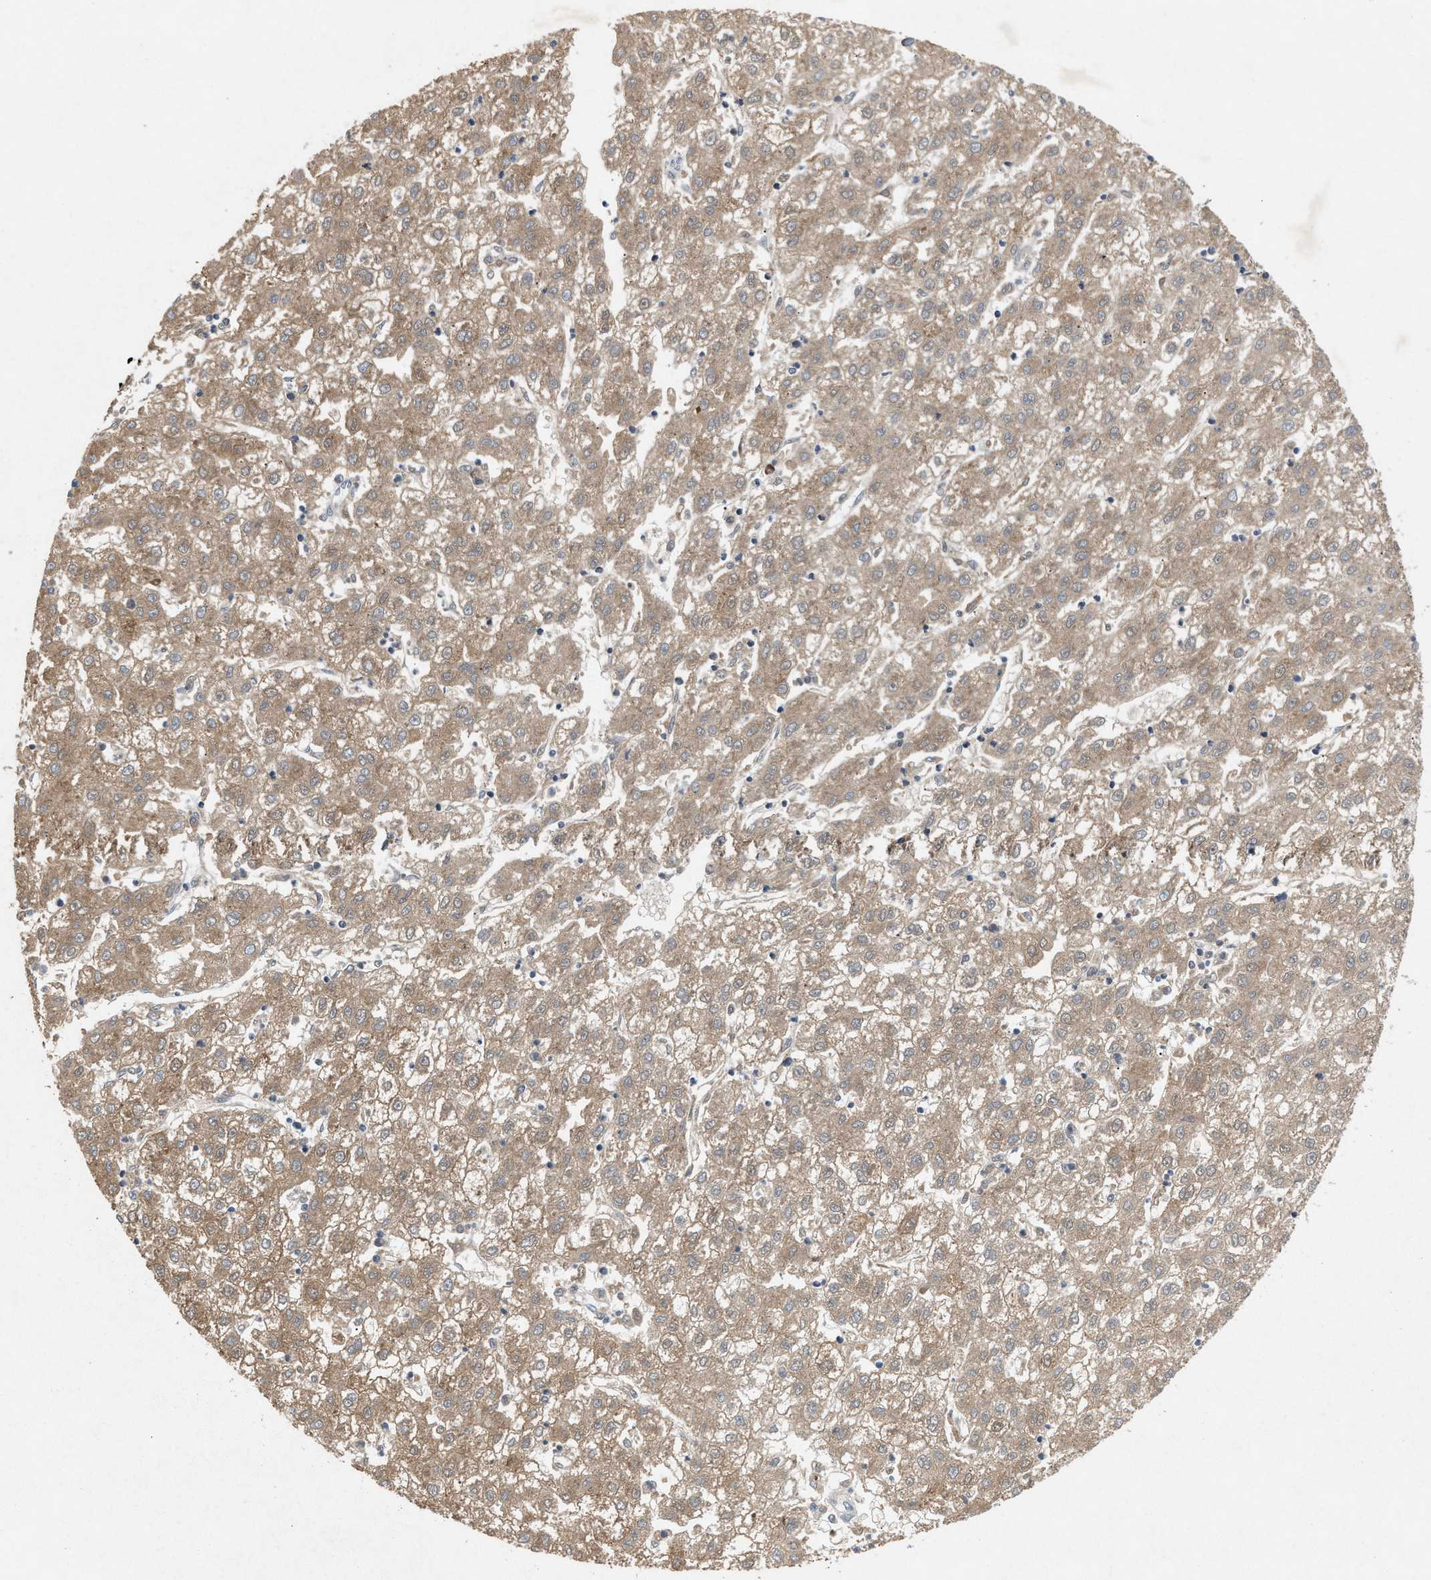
{"staining": {"intensity": "moderate", "quantity": ">75%", "location": "cytoplasmic/membranous"}, "tissue": "liver cancer", "cell_type": "Tumor cells", "image_type": "cancer", "snomed": [{"axis": "morphology", "description": "Carcinoma, Hepatocellular, NOS"}, {"axis": "topography", "description": "Liver"}], "caption": "Tumor cells display moderate cytoplasmic/membranous positivity in about >75% of cells in liver cancer.", "gene": "MFSD6", "patient": {"sex": "male", "age": 72}}